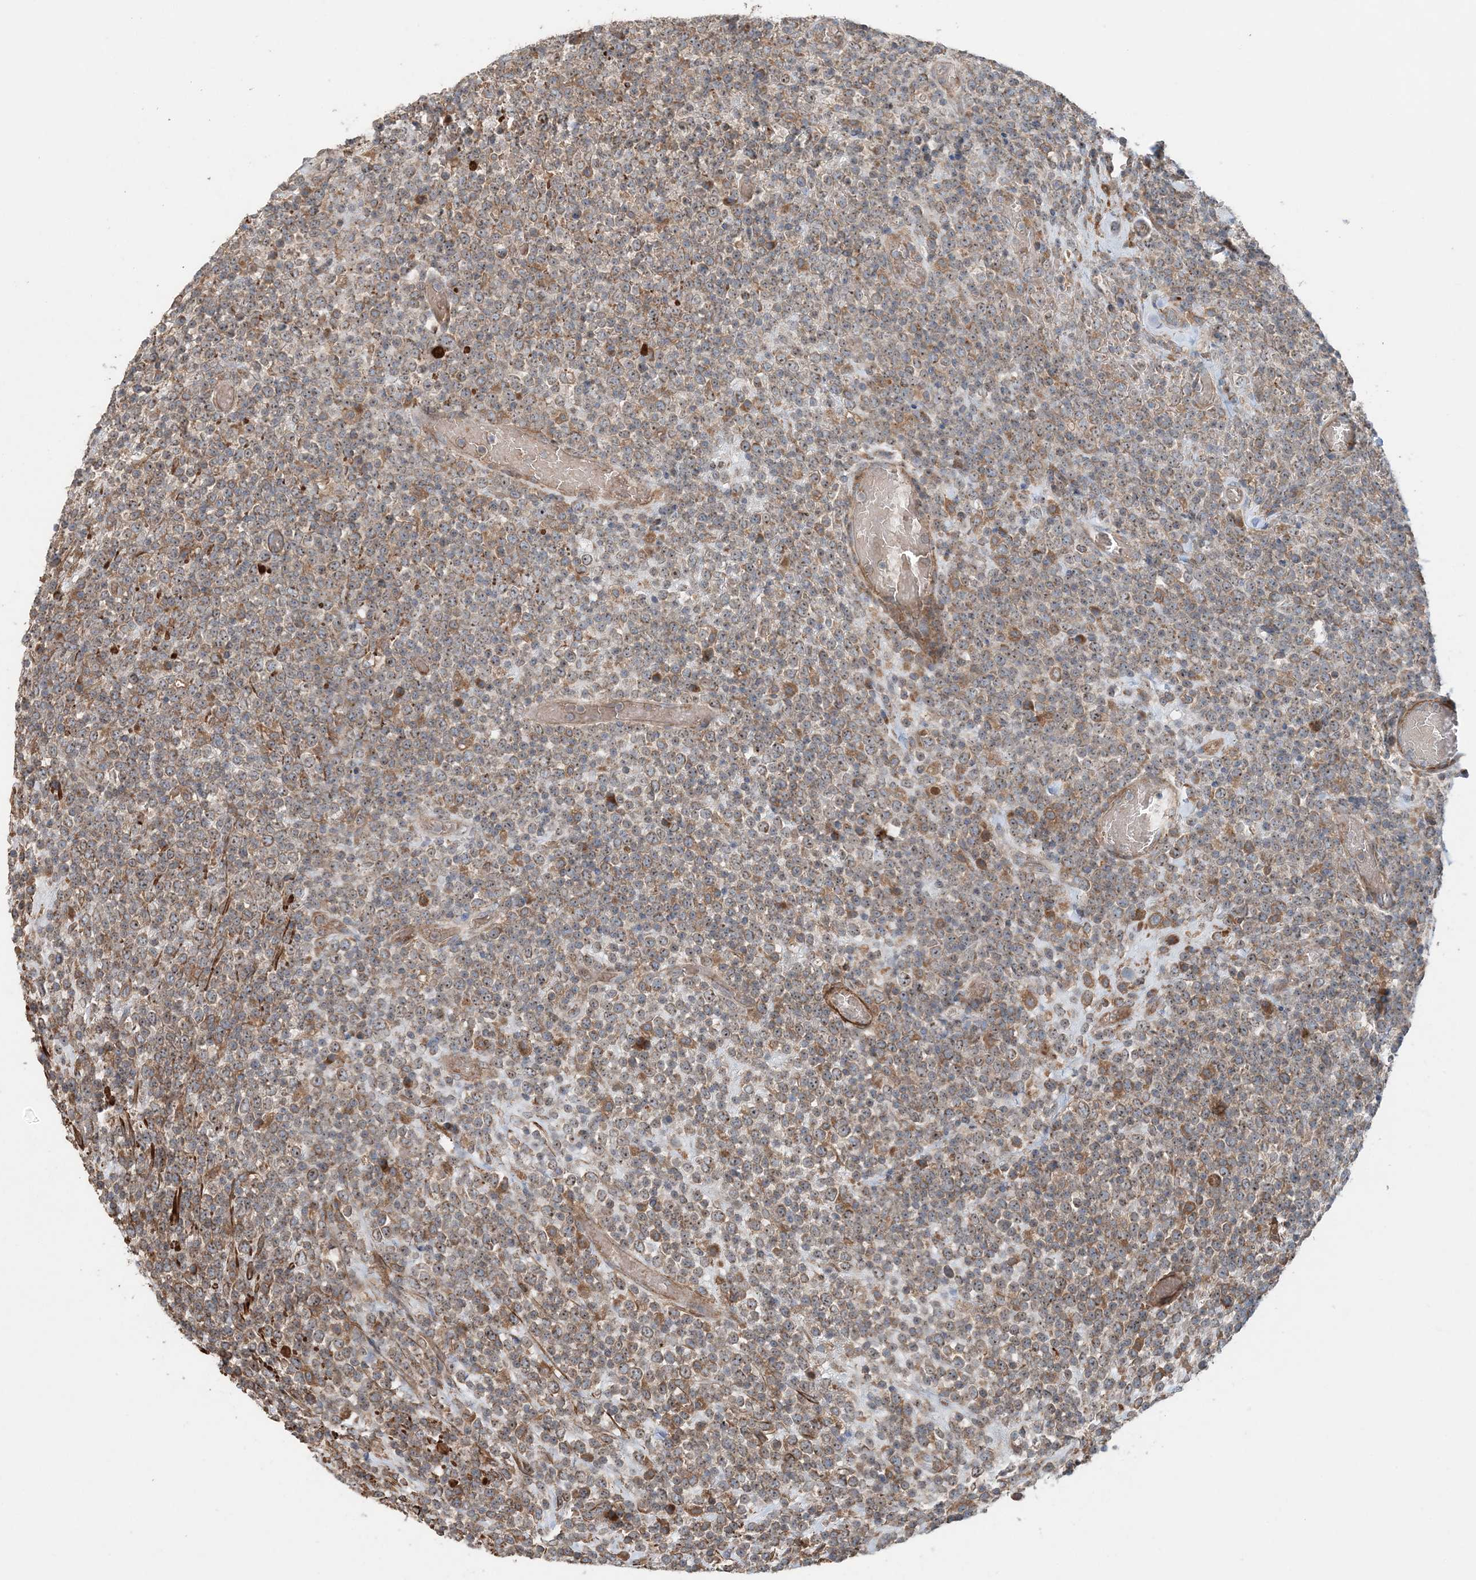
{"staining": {"intensity": "moderate", "quantity": ">75%", "location": "cytoplasmic/membranous,nuclear"}, "tissue": "lymphoma", "cell_type": "Tumor cells", "image_type": "cancer", "snomed": [{"axis": "morphology", "description": "Malignant lymphoma, non-Hodgkin's type, High grade"}, {"axis": "topography", "description": "Colon"}], "caption": "This micrograph displays malignant lymphoma, non-Hodgkin's type (high-grade) stained with IHC to label a protein in brown. The cytoplasmic/membranous and nuclear of tumor cells show moderate positivity for the protein. Nuclei are counter-stained blue.", "gene": "TTI1", "patient": {"sex": "female", "age": 53}}